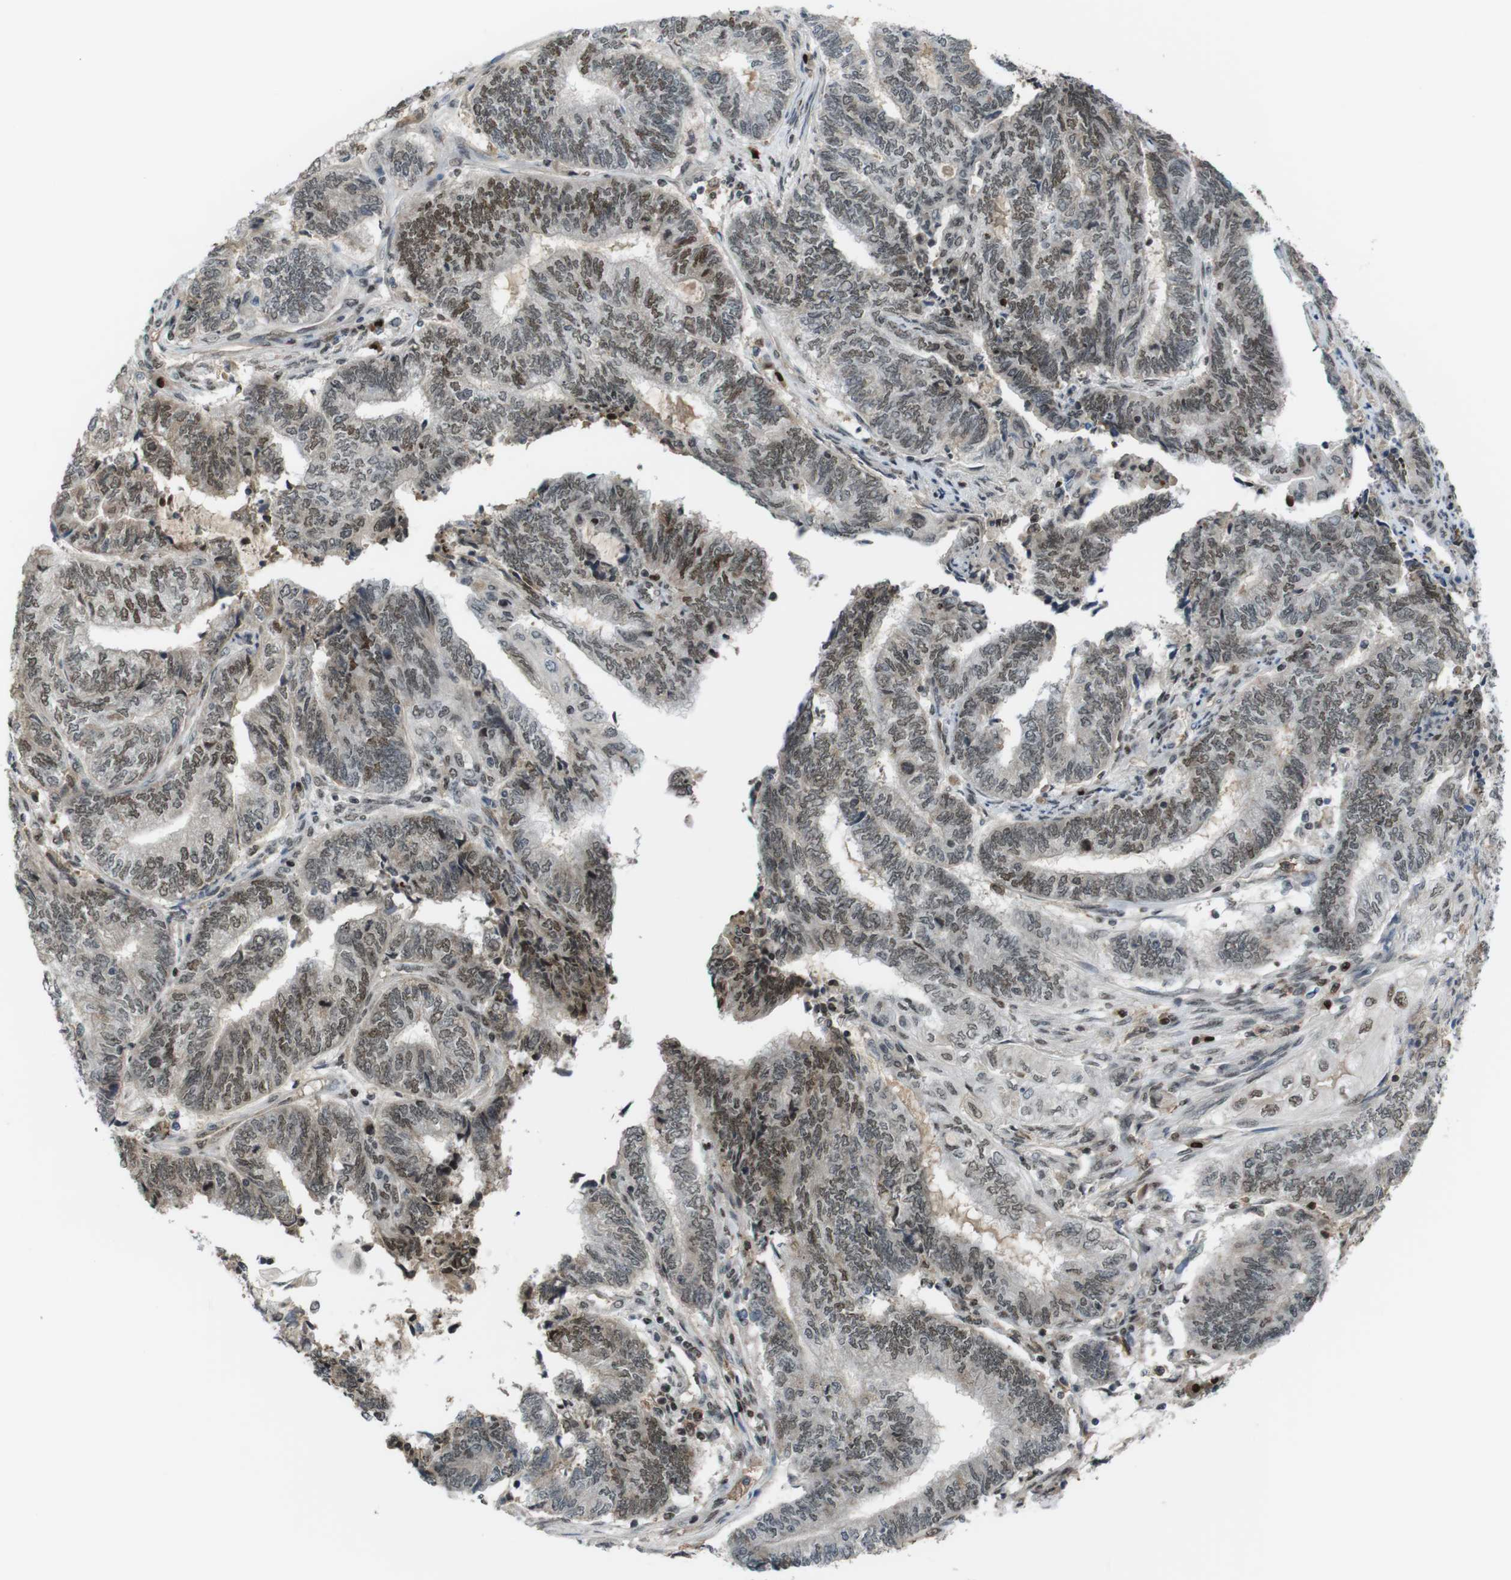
{"staining": {"intensity": "moderate", "quantity": "25%-75%", "location": "nuclear"}, "tissue": "endometrial cancer", "cell_type": "Tumor cells", "image_type": "cancer", "snomed": [{"axis": "morphology", "description": "Adenocarcinoma, NOS"}, {"axis": "topography", "description": "Uterus"}, {"axis": "topography", "description": "Endometrium"}], "caption": "This image exhibits immunohistochemistry (IHC) staining of endometrial adenocarcinoma, with medium moderate nuclear positivity in about 25%-75% of tumor cells.", "gene": "SUB1", "patient": {"sex": "female", "age": 70}}